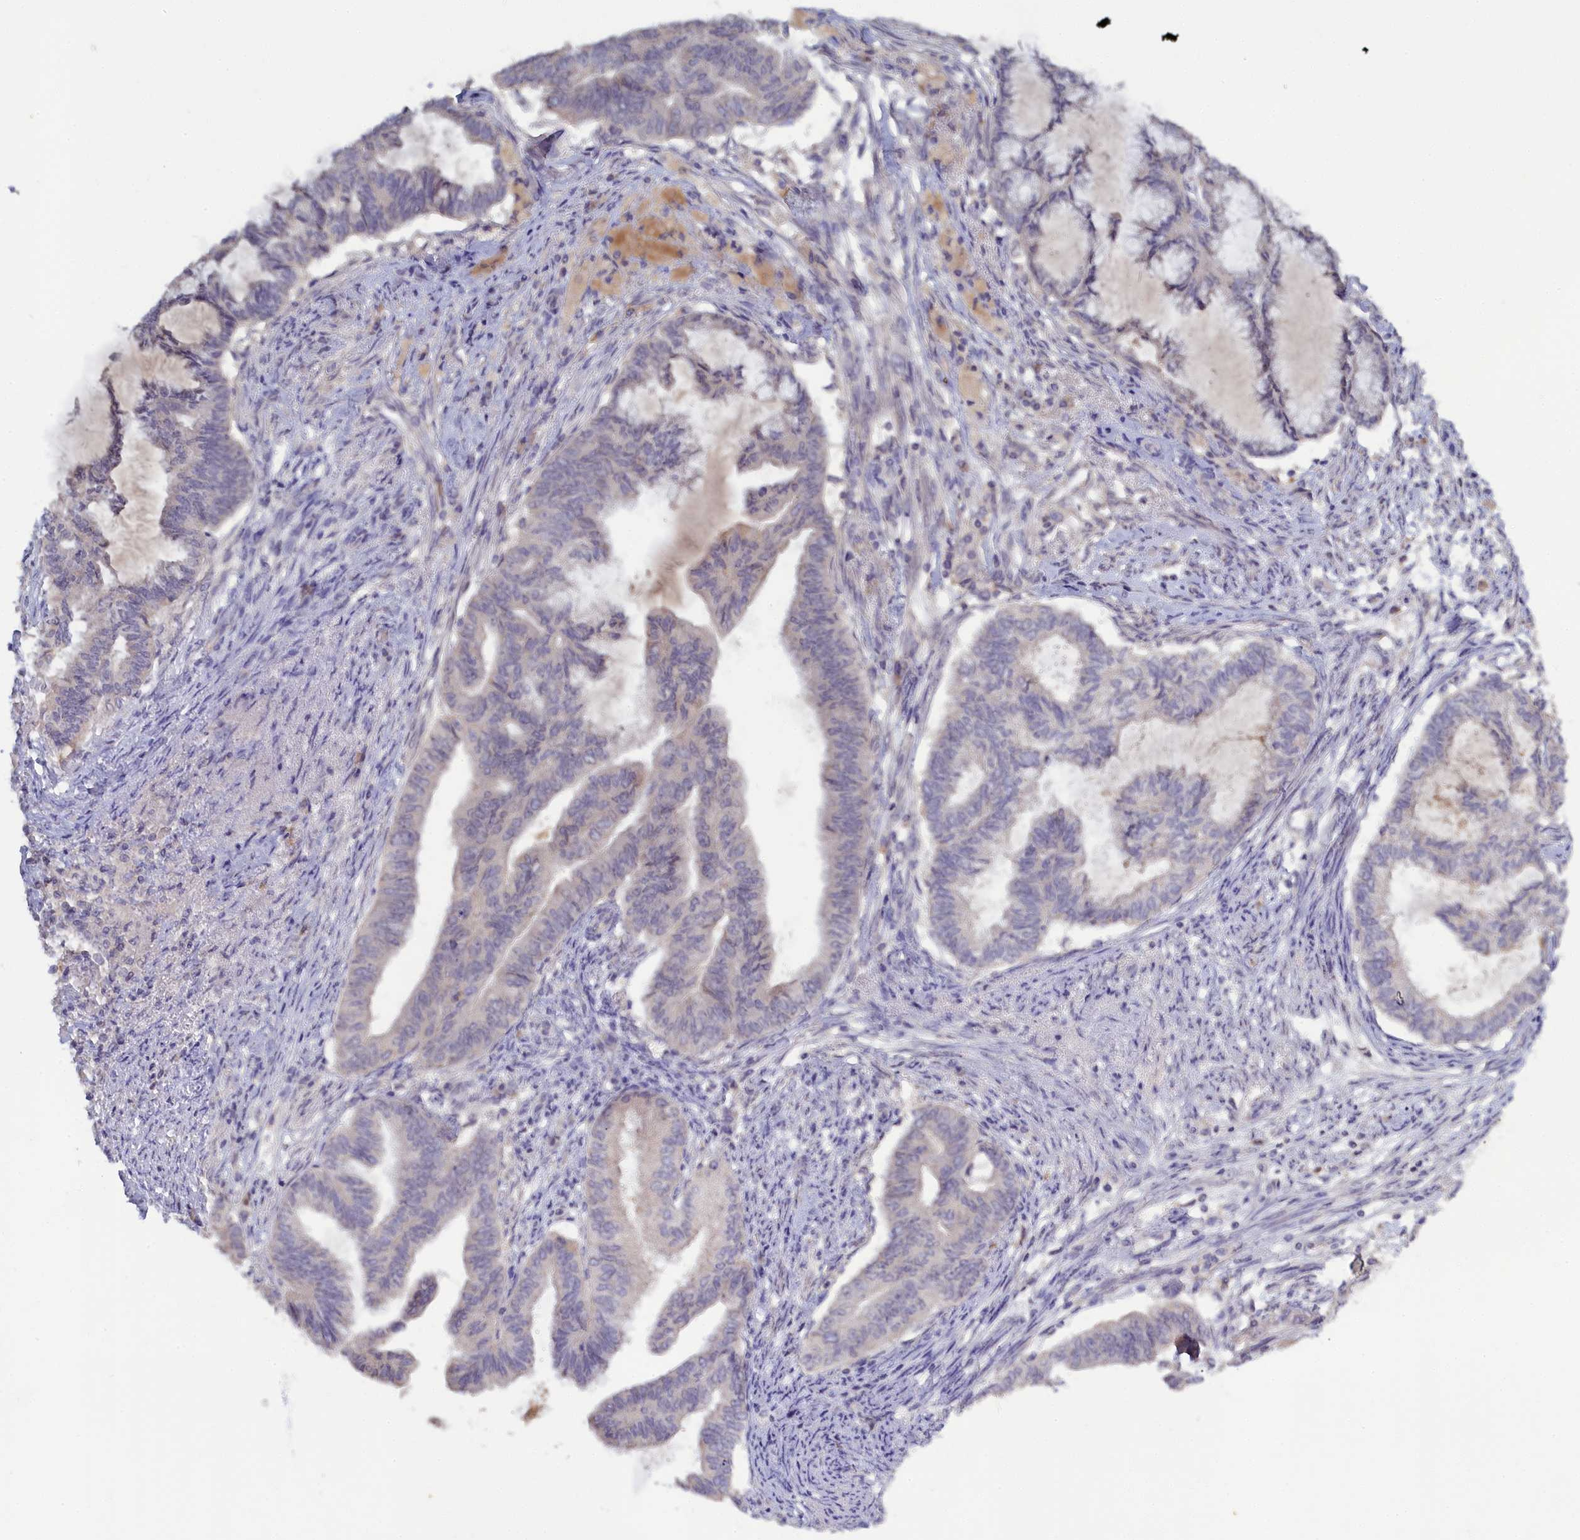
{"staining": {"intensity": "negative", "quantity": "none", "location": "none"}, "tissue": "endometrial cancer", "cell_type": "Tumor cells", "image_type": "cancer", "snomed": [{"axis": "morphology", "description": "Adenocarcinoma, NOS"}, {"axis": "topography", "description": "Endometrium"}], "caption": "Immunohistochemical staining of adenocarcinoma (endometrial) shows no significant expression in tumor cells.", "gene": "CELF5", "patient": {"sex": "female", "age": 86}}